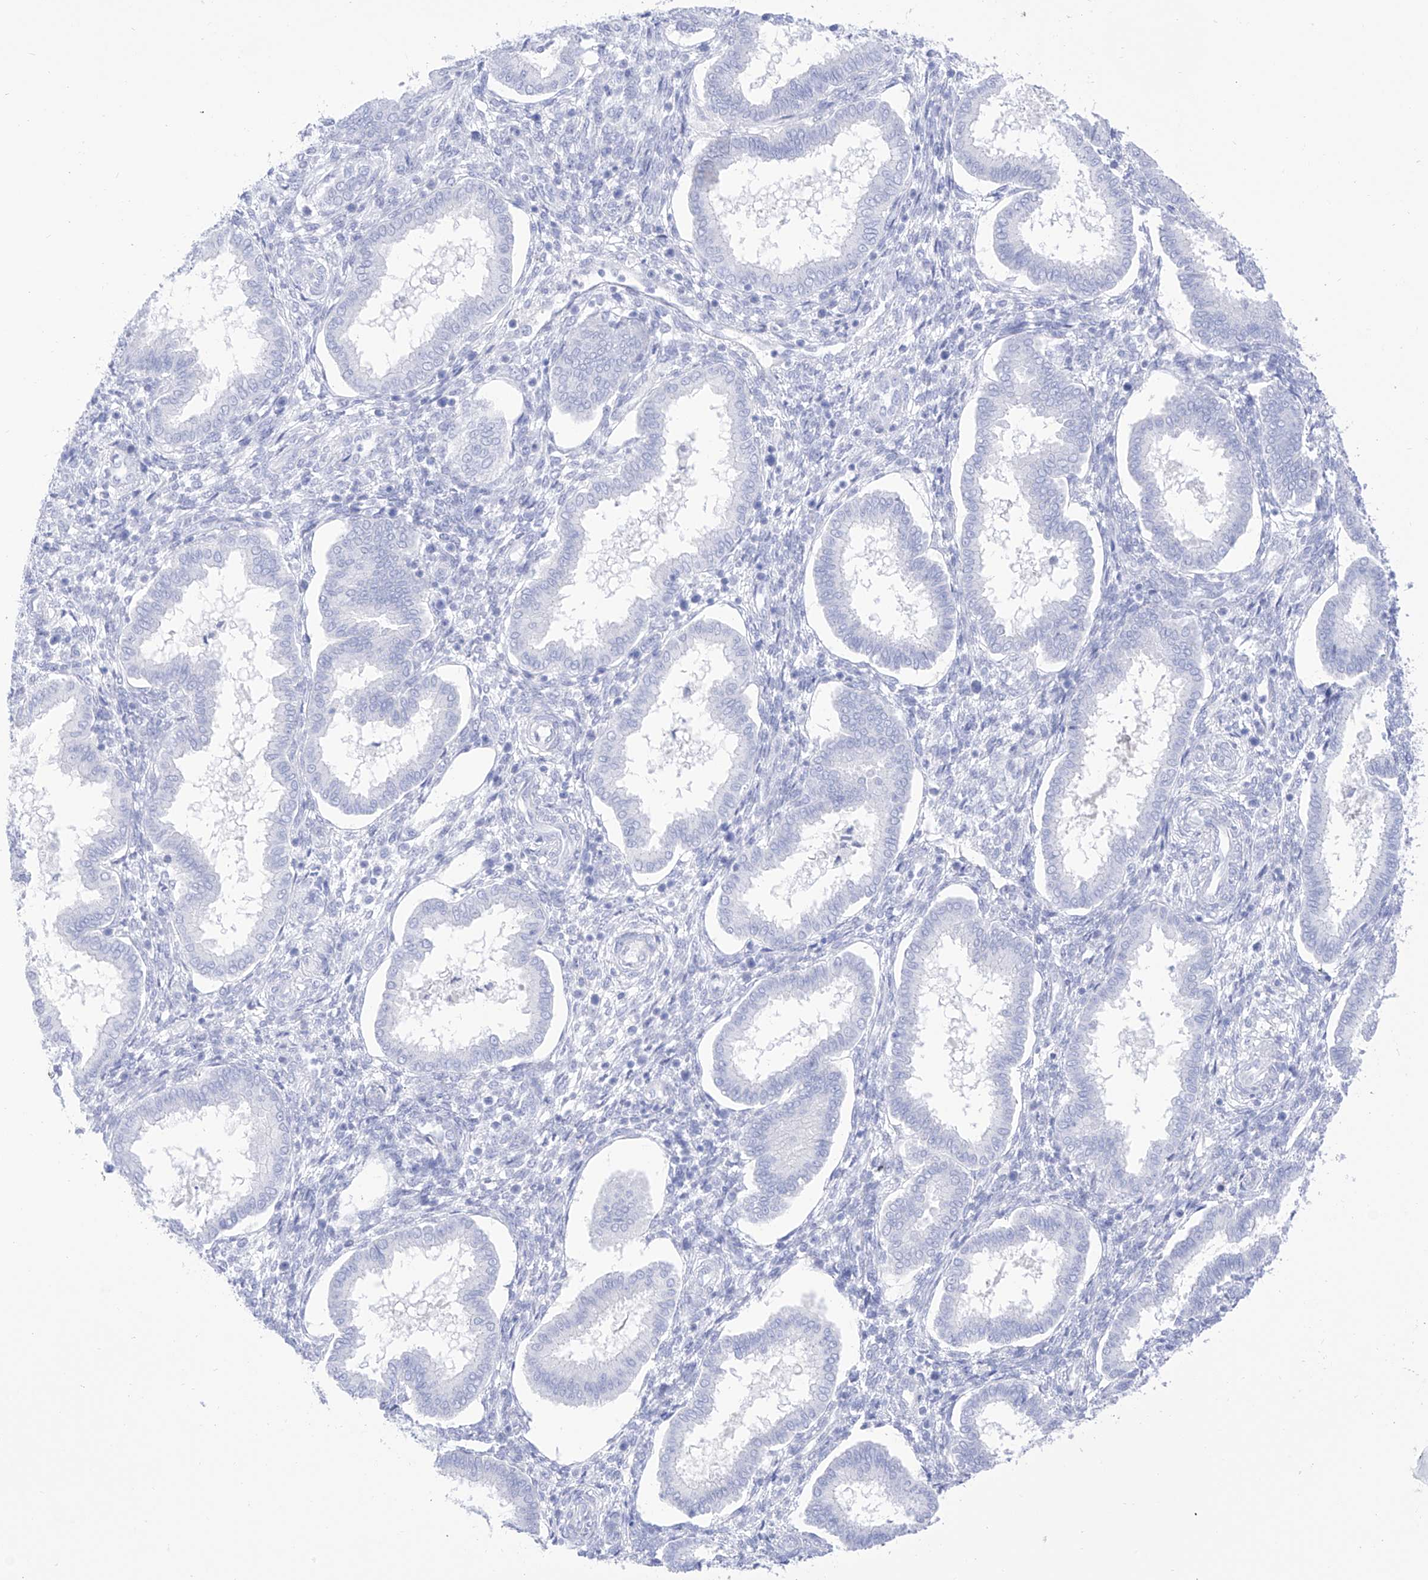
{"staining": {"intensity": "negative", "quantity": "none", "location": "none"}, "tissue": "endometrium", "cell_type": "Cells in endometrial stroma", "image_type": "normal", "snomed": [{"axis": "morphology", "description": "Normal tissue, NOS"}, {"axis": "topography", "description": "Endometrium"}], "caption": "Cells in endometrial stroma are negative for brown protein staining in unremarkable endometrium. Brightfield microscopy of immunohistochemistry (IHC) stained with DAB (3,3'-diaminobenzidine) (brown) and hematoxylin (blue), captured at high magnification.", "gene": "TRPC7", "patient": {"sex": "female", "age": 24}}